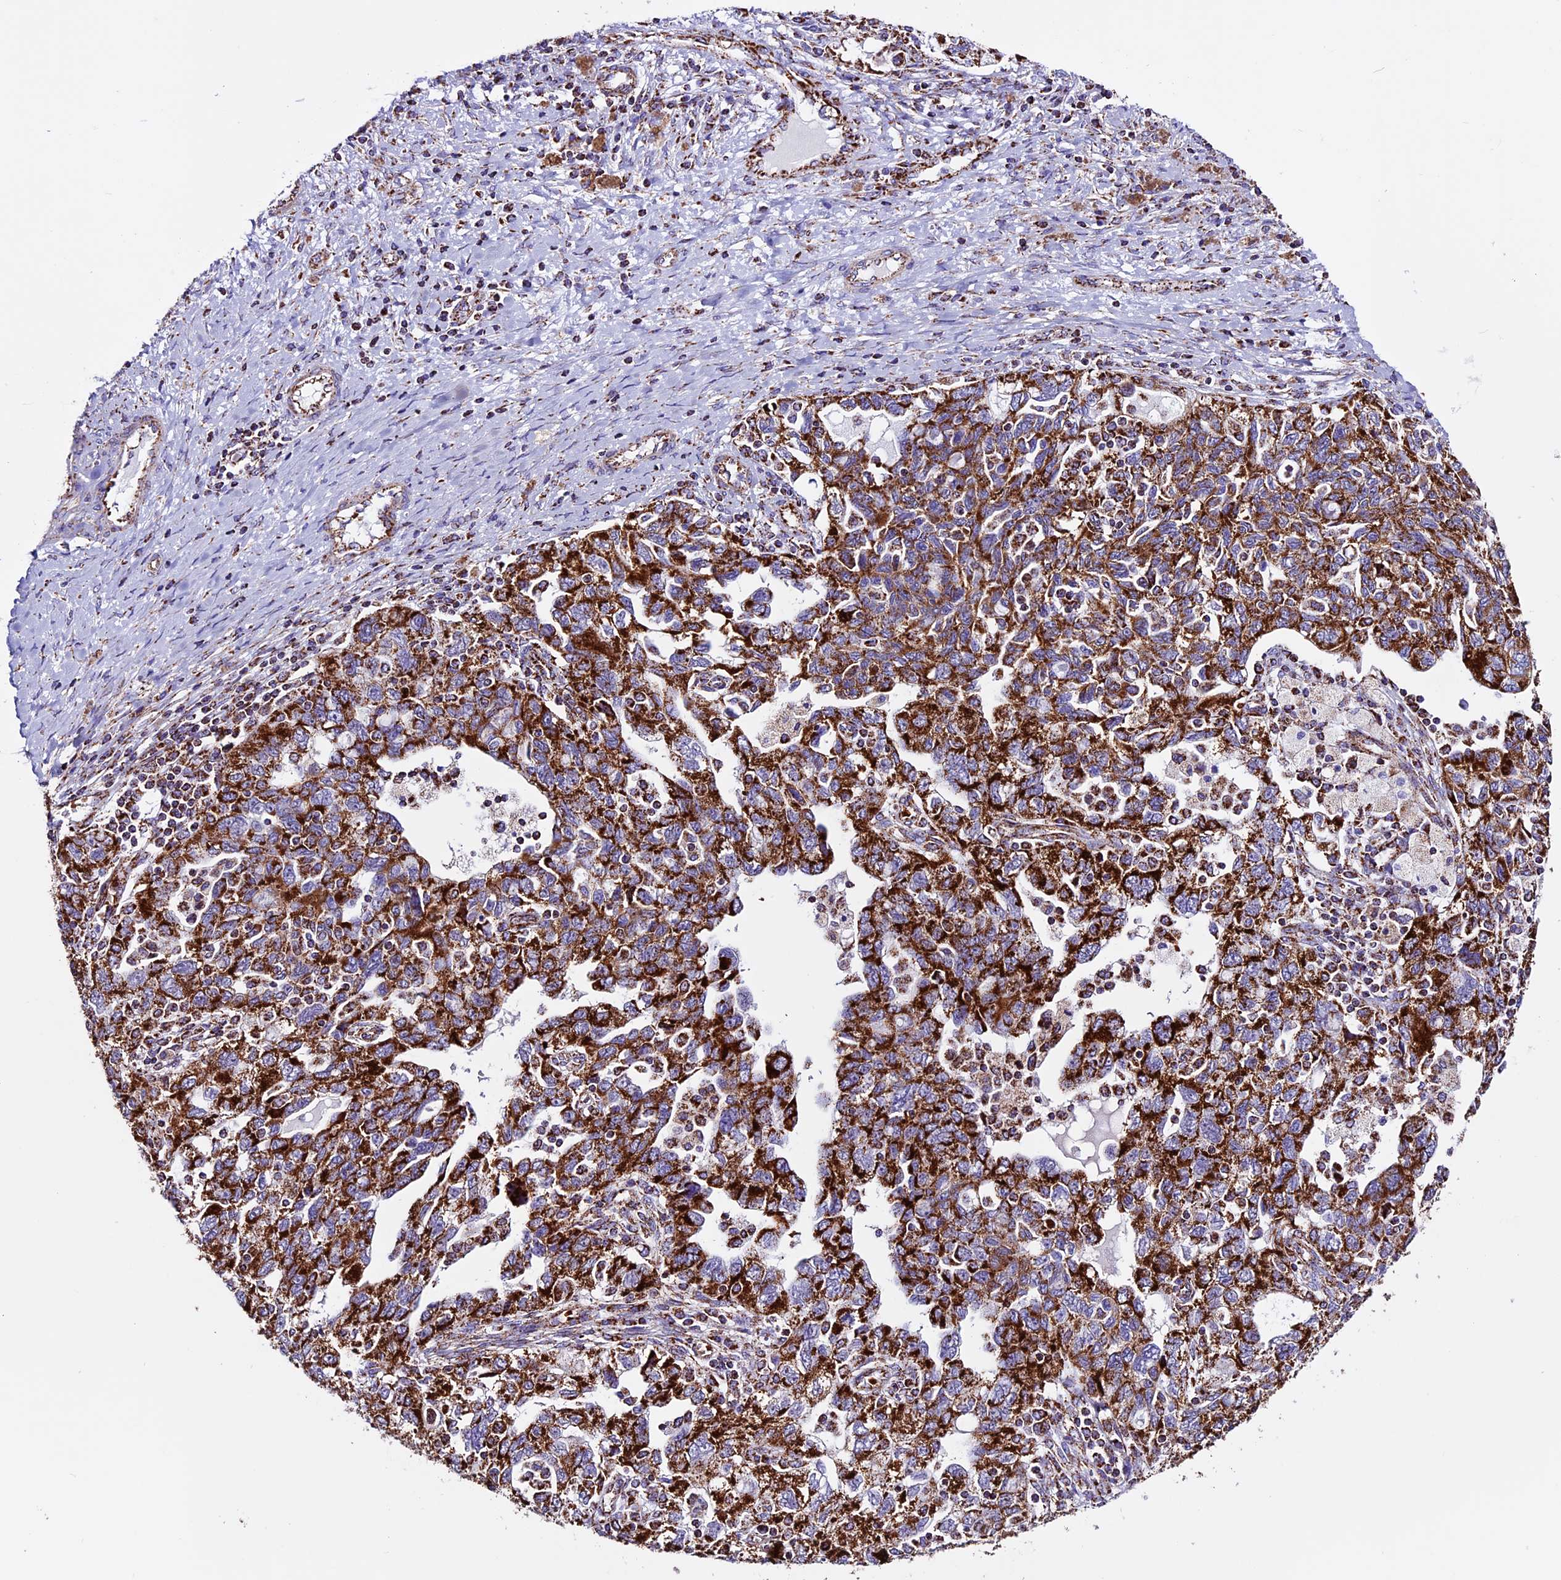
{"staining": {"intensity": "strong", "quantity": ">75%", "location": "cytoplasmic/membranous"}, "tissue": "ovarian cancer", "cell_type": "Tumor cells", "image_type": "cancer", "snomed": [{"axis": "morphology", "description": "Carcinoma, NOS"}, {"axis": "morphology", "description": "Cystadenocarcinoma, serous, NOS"}, {"axis": "topography", "description": "Ovary"}], "caption": "IHC photomicrograph of neoplastic tissue: ovarian cancer stained using immunohistochemistry (IHC) reveals high levels of strong protein expression localized specifically in the cytoplasmic/membranous of tumor cells, appearing as a cytoplasmic/membranous brown color.", "gene": "CX3CL1", "patient": {"sex": "female", "age": 69}}